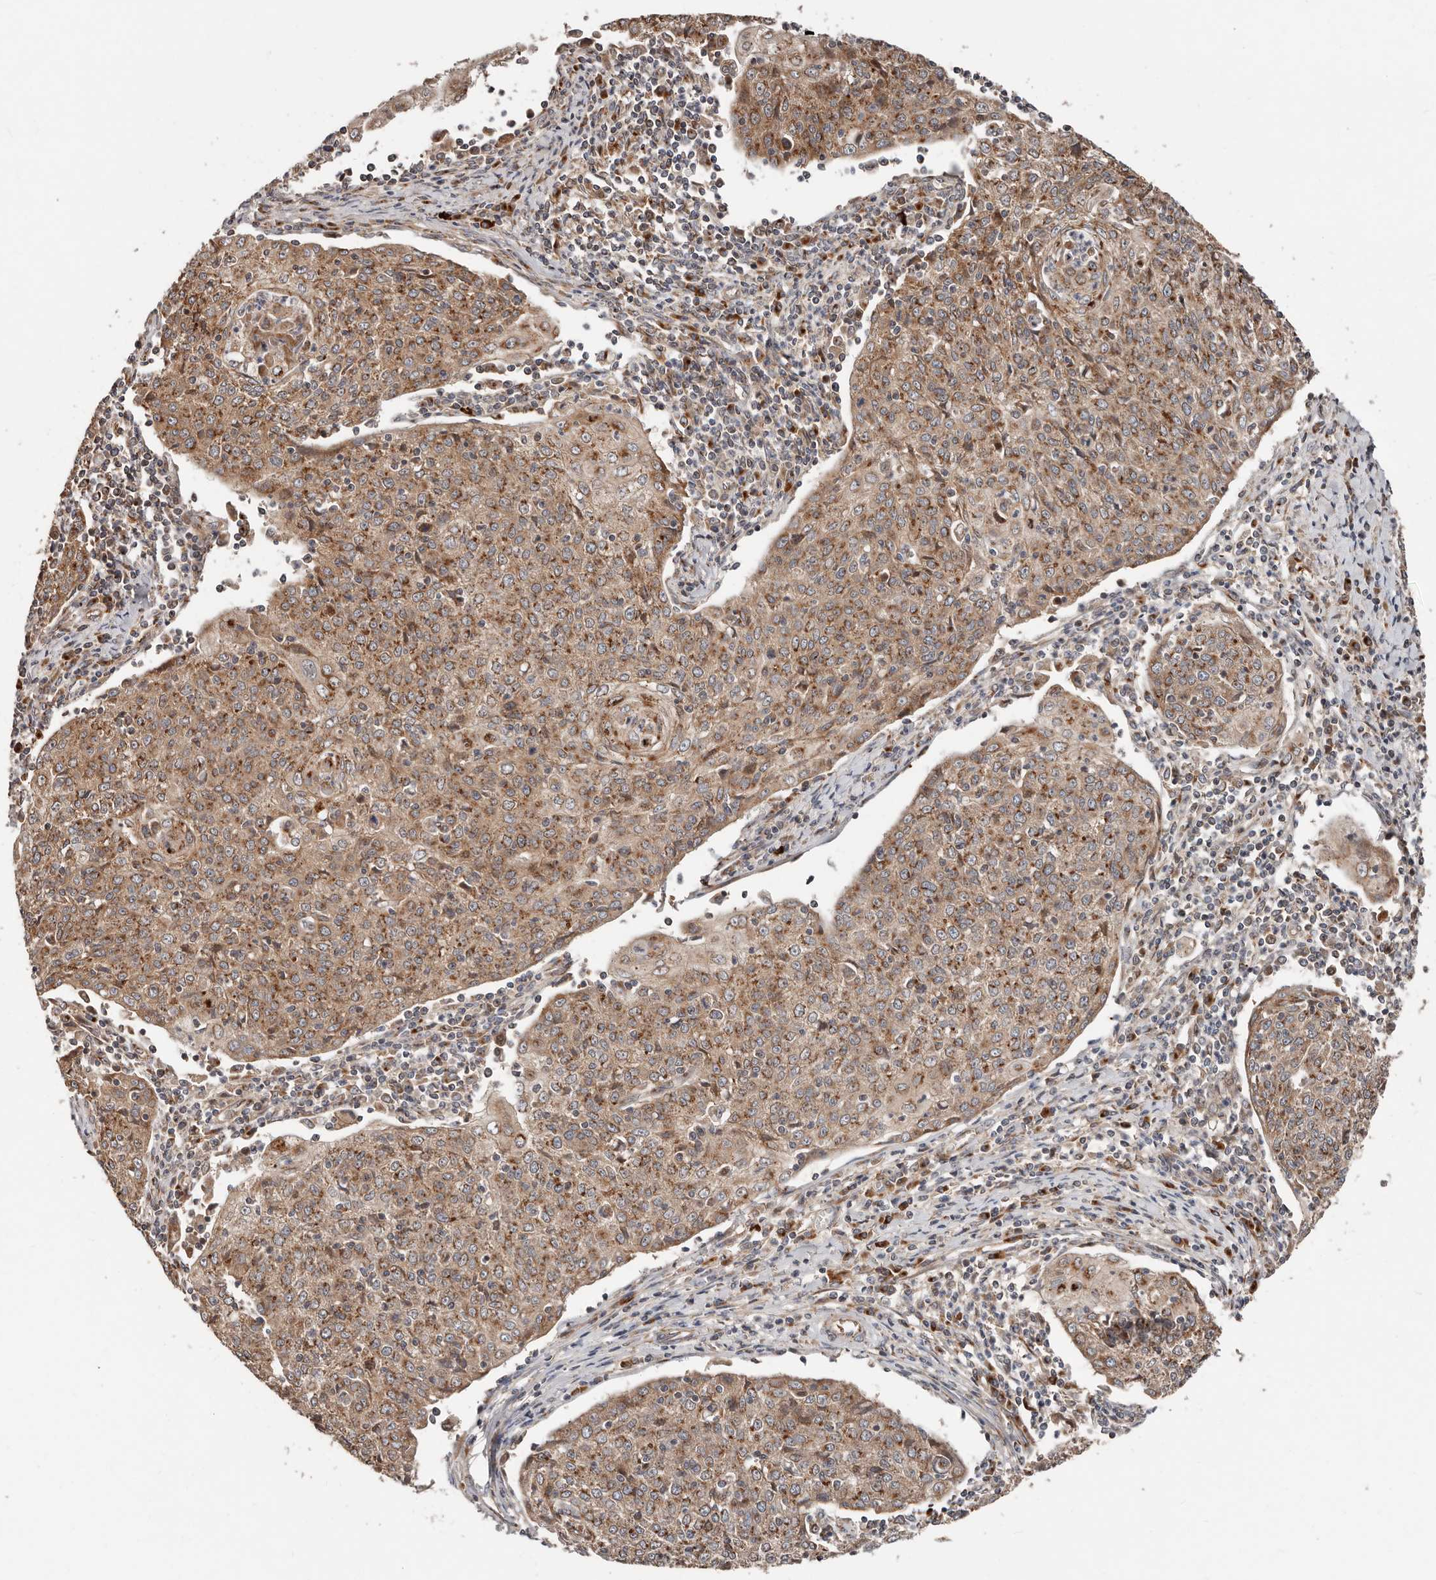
{"staining": {"intensity": "moderate", "quantity": ">75%", "location": "cytoplasmic/membranous"}, "tissue": "cervical cancer", "cell_type": "Tumor cells", "image_type": "cancer", "snomed": [{"axis": "morphology", "description": "Squamous cell carcinoma, NOS"}, {"axis": "topography", "description": "Cervix"}], "caption": "This image displays cervical cancer stained with immunohistochemistry (IHC) to label a protein in brown. The cytoplasmic/membranous of tumor cells show moderate positivity for the protein. Nuclei are counter-stained blue.", "gene": "COG1", "patient": {"sex": "female", "age": 48}}